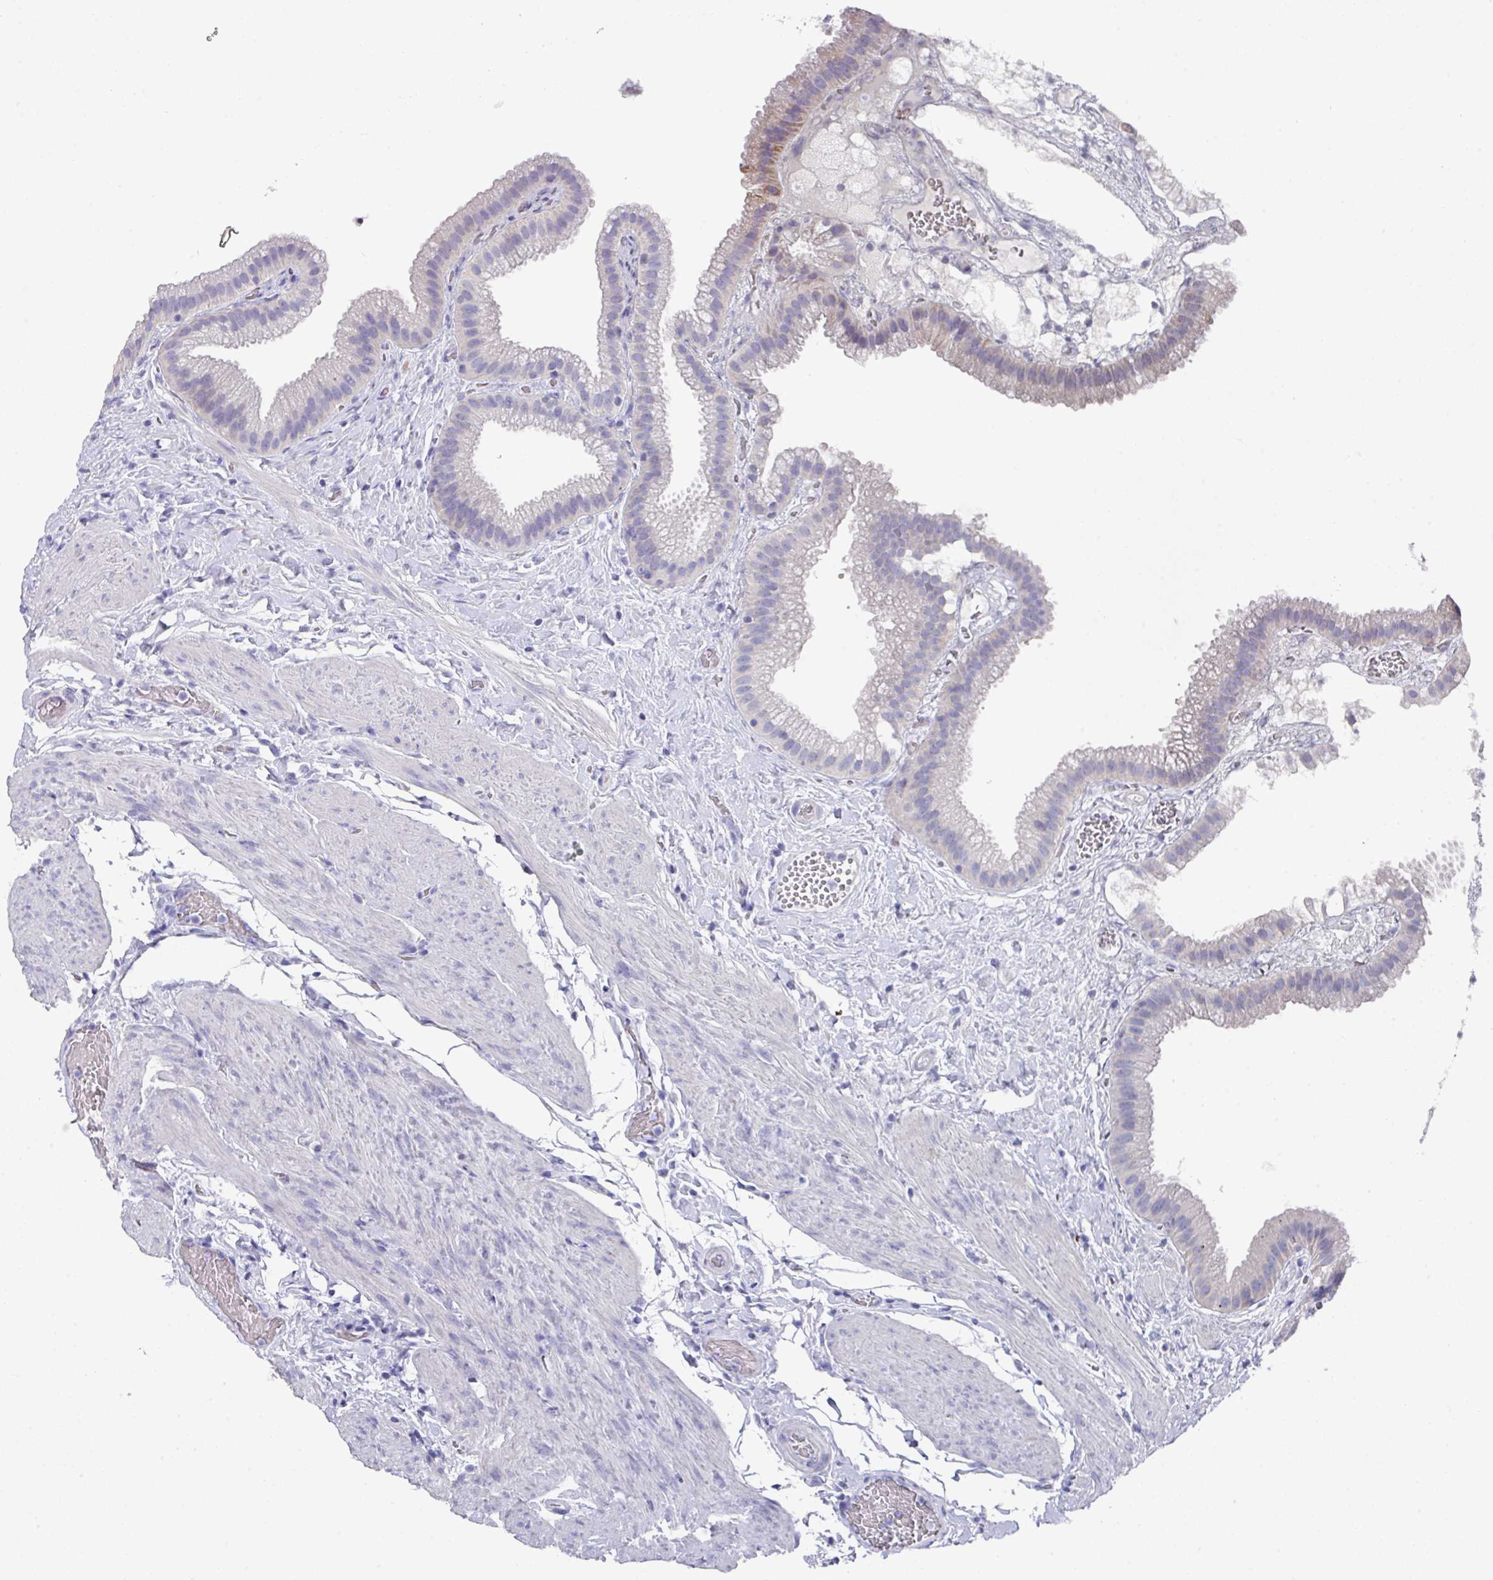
{"staining": {"intensity": "moderate", "quantity": "<25%", "location": "cytoplasmic/membranous"}, "tissue": "gallbladder", "cell_type": "Glandular cells", "image_type": "normal", "snomed": [{"axis": "morphology", "description": "Normal tissue, NOS"}, {"axis": "topography", "description": "Gallbladder"}], "caption": "A brown stain shows moderate cytoplasmic/membranous positivity of a protein in glandular cells of unremarkable human gallbladder.", "gene": "DAZ1", "patient": {"sex": "female", "age": 63}}